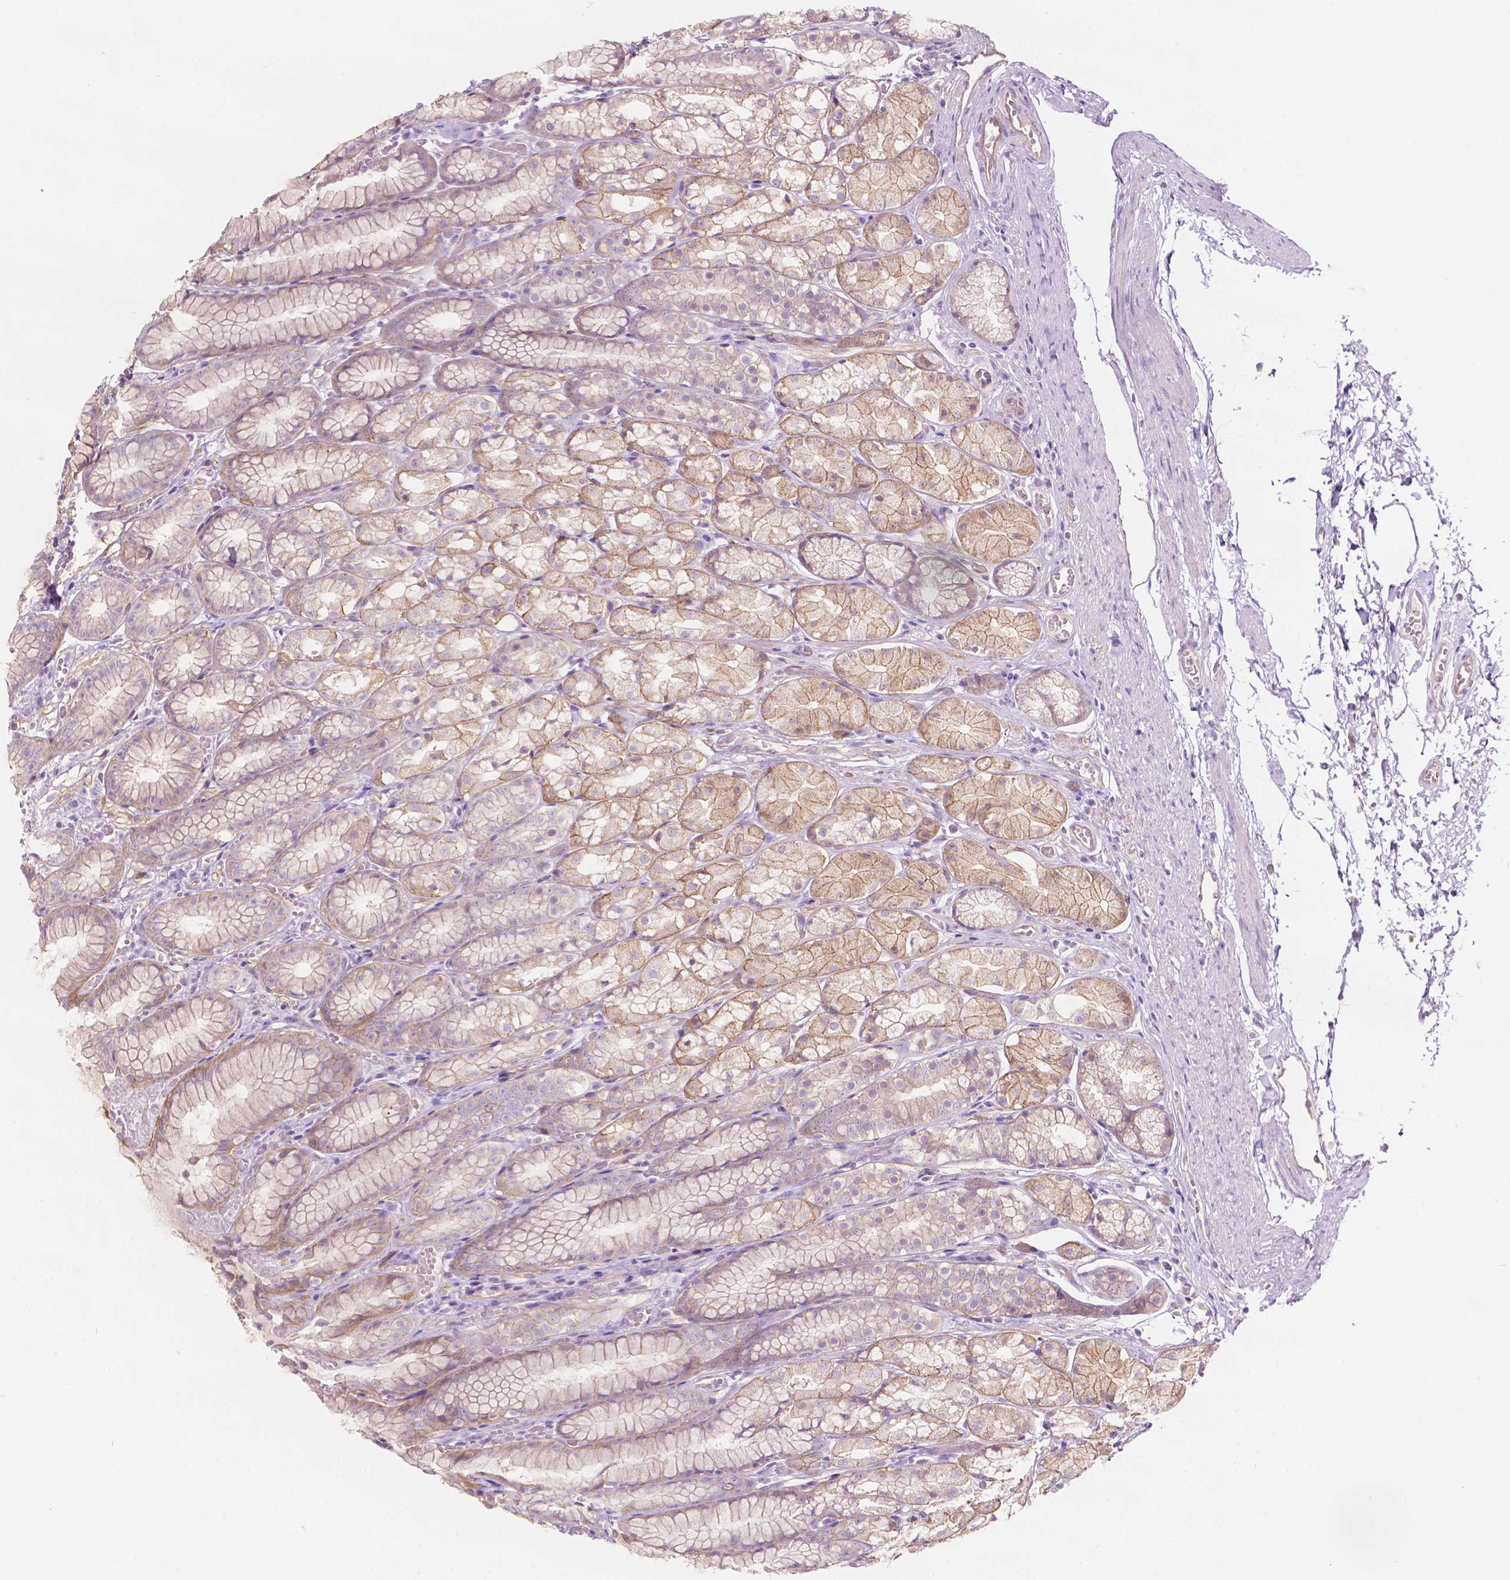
{"staining": {"intensity": "moderate", "quantity": "25%-75%", "location": "cytoplasmic/membranous"}, "tissue": "stomach", "cell_type": "Glandular cells", "image_type": "normal", "snomed": [{"axis": "morphology", "description": "Normal tissue, NOS"}, {"axis": "topography", "description": "Stomach"}], "caption": "Normal stomach demonstrates moderate cytoplasmic/membranous positivity in approximately 25%-75% of glandular cells, visualized by immunohistochemistry. (DAB IHC with brightfield microscopy, high magnification).", "gene": "NOS1AP", "patient": {"sex": "male", "age": 70}}